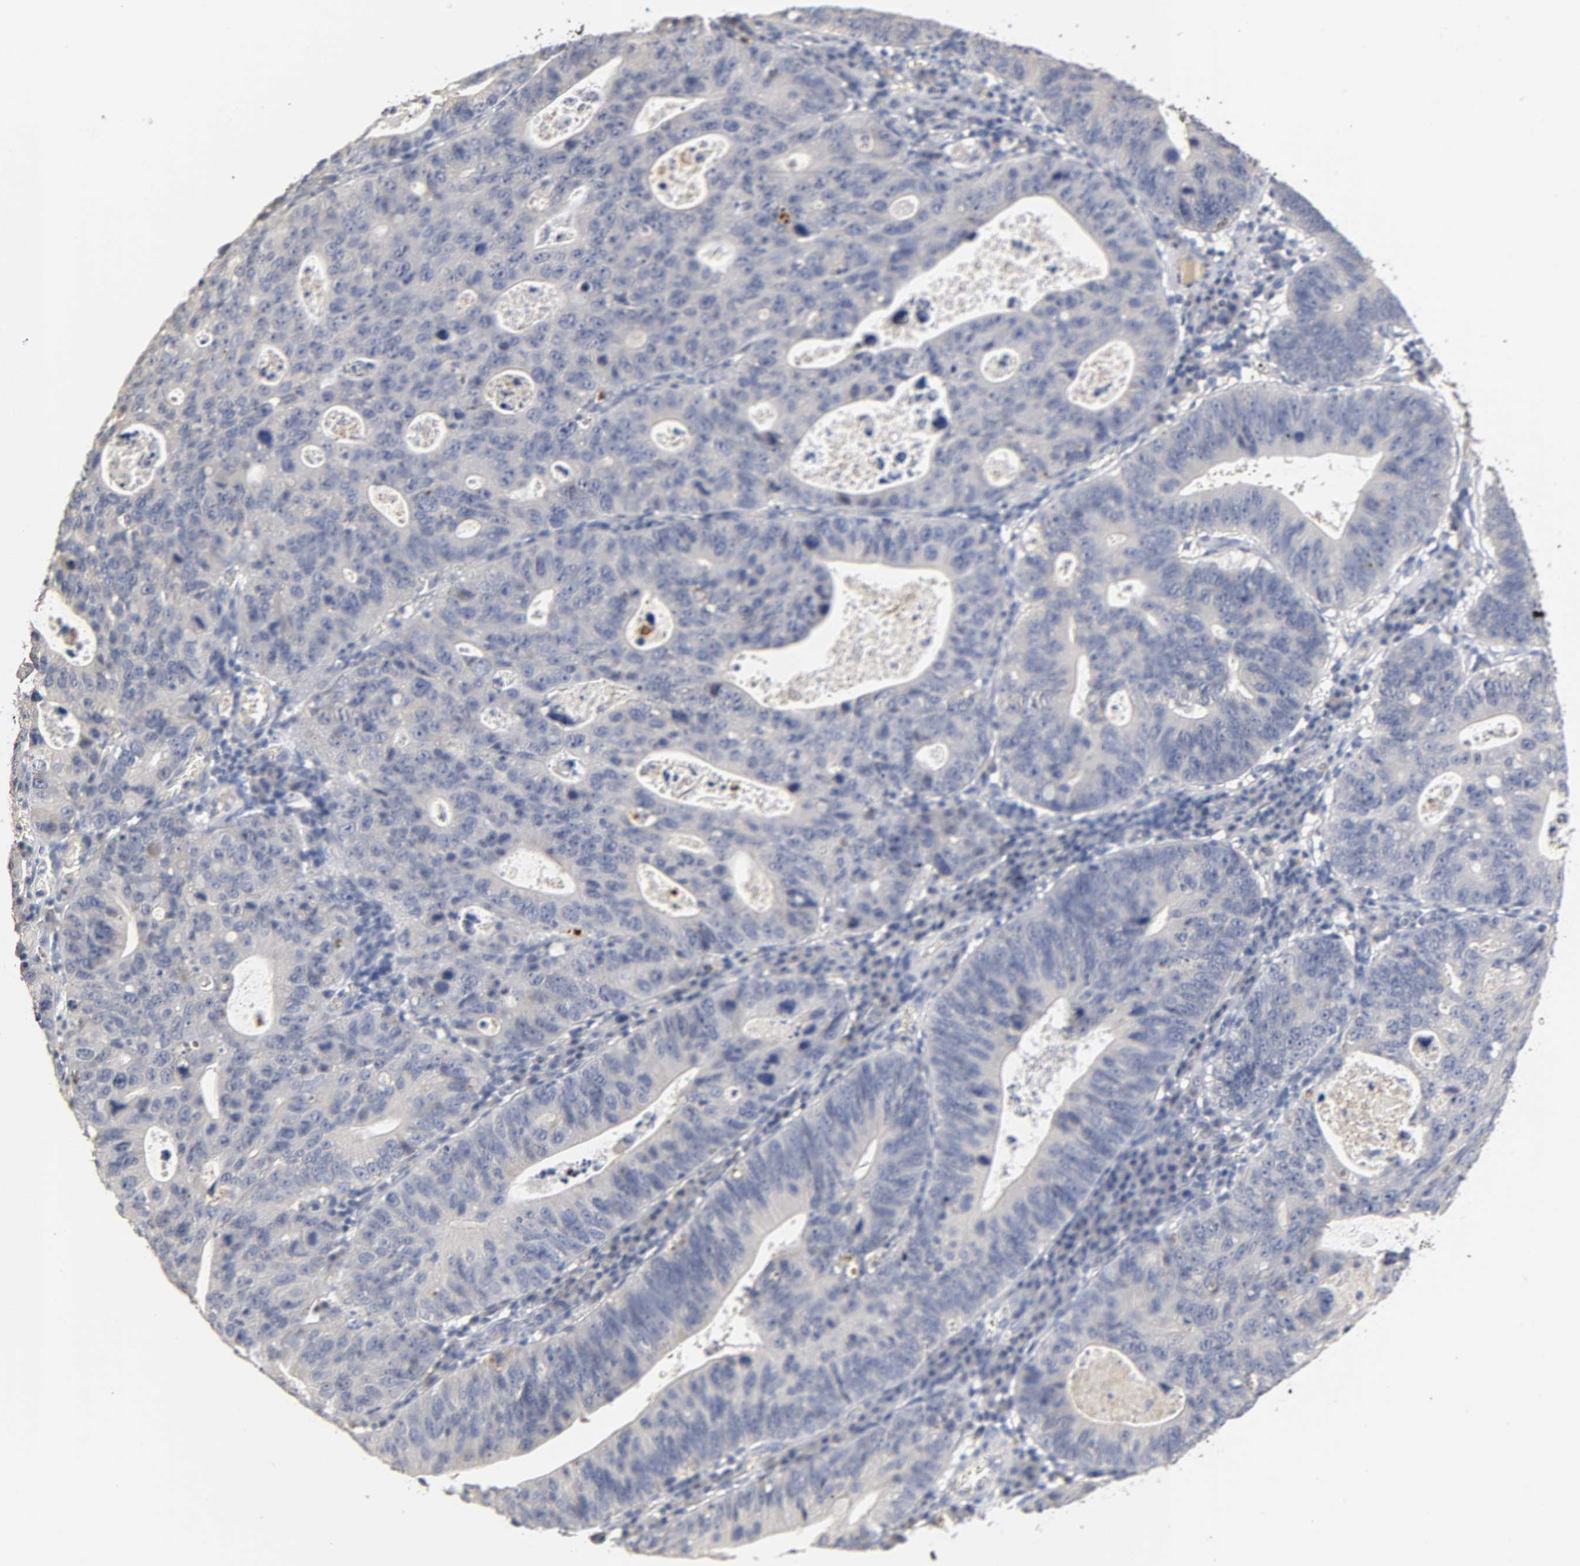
{"staining": {"intensity": "negative", "quantity": "none", "location": "none"}, "tissue": "stomach cancer", "cell_type": "Tumor cells", "image_type": "cancer", "snomed": [{"axis": "morphology", "description": "Adenocarcinoma, NOS"}, {"axis": "topography", "description": "Stomach"}], "caption": "Protein analysis of stomach adenocarcinoma shows no significant expression in tumor cells. The staining was performed using DAB to visualize the protein expression in brown, while the nuclei were stained in blue with hematoxylin (Magnification: 20x).", "gene": "OVOL1", "patient": {"sex": "male", "age": 59}}